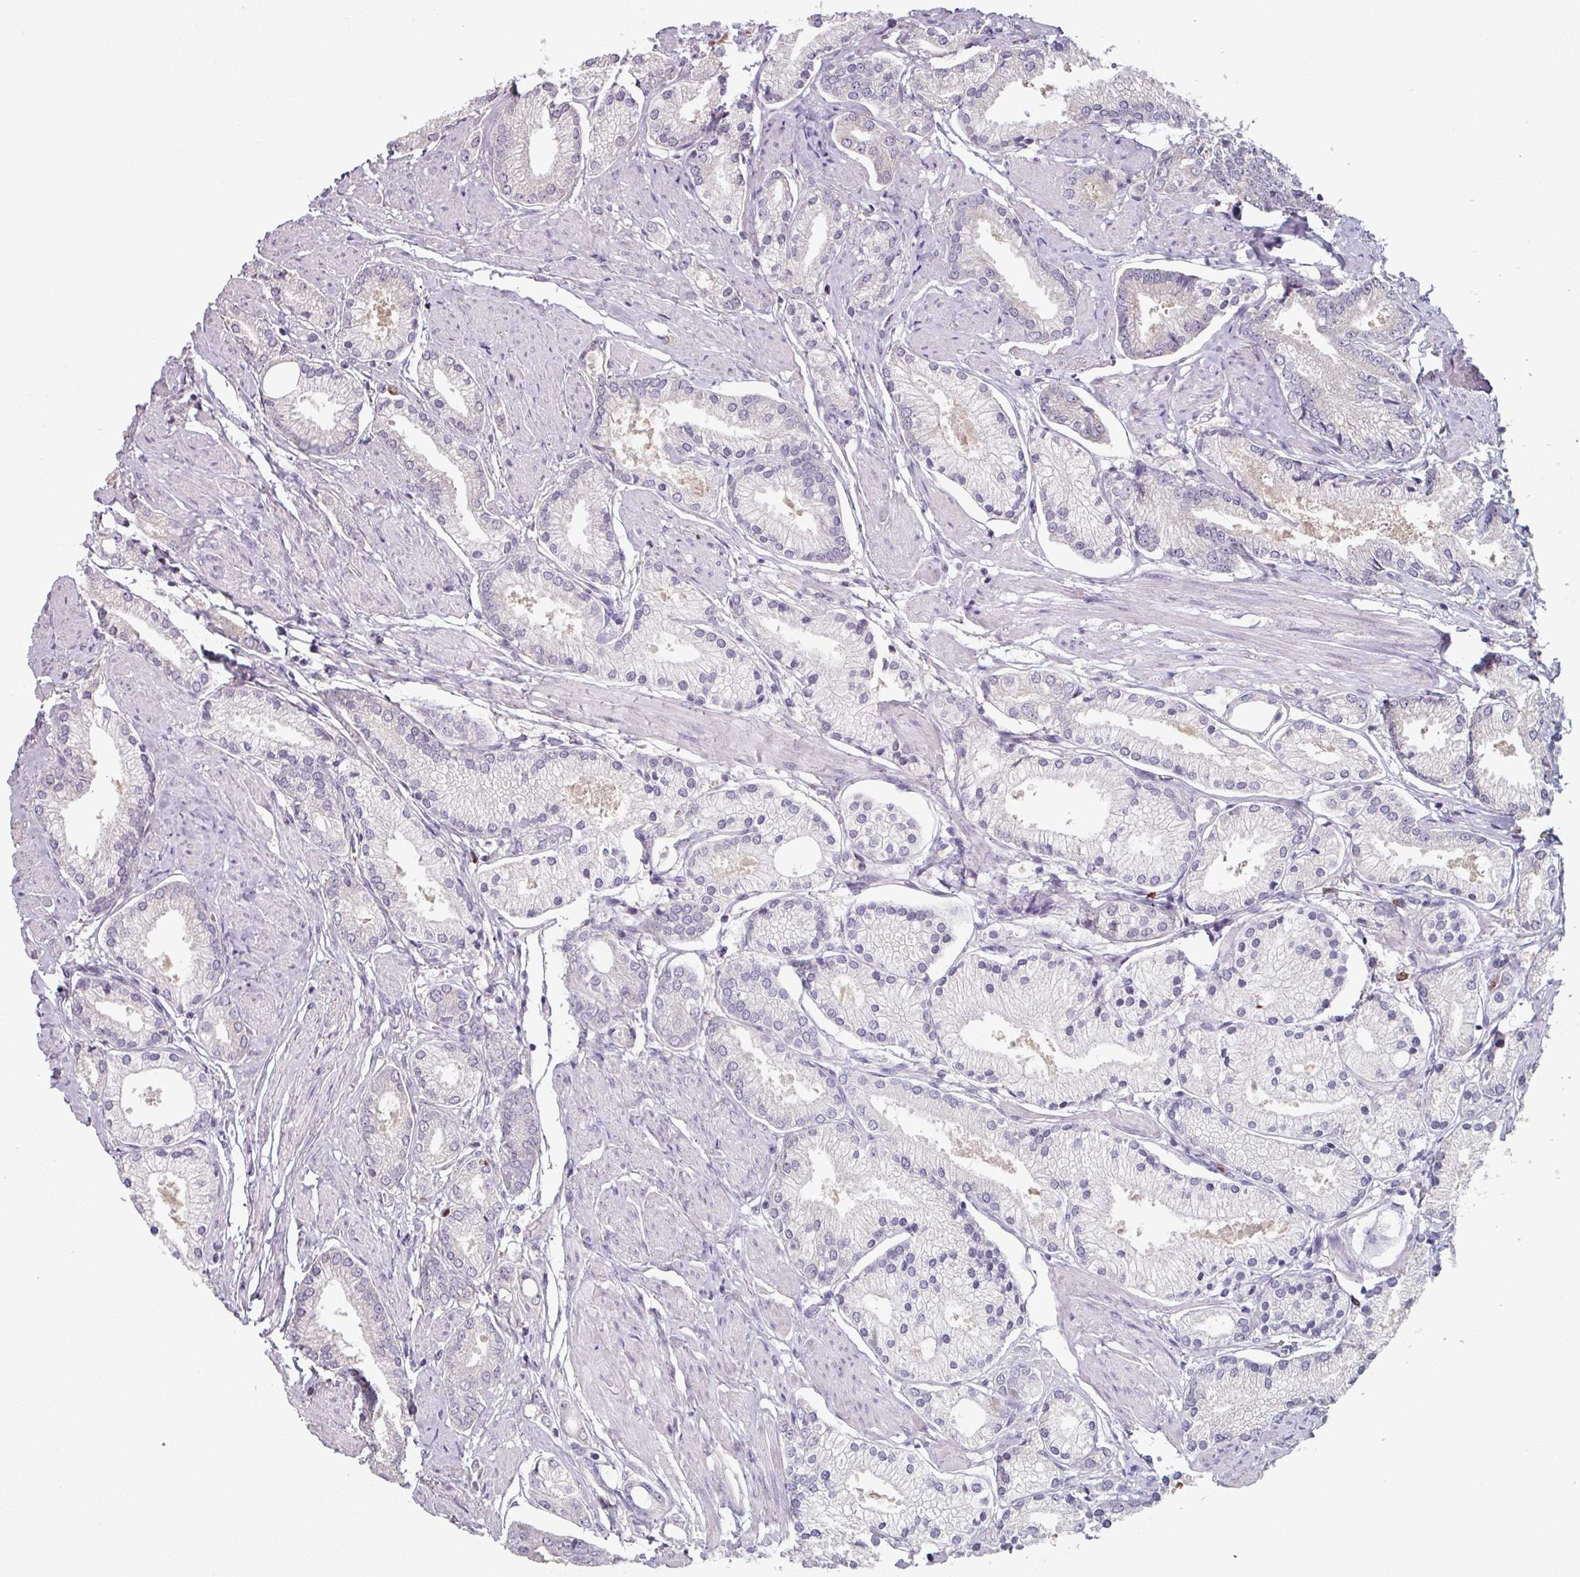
{"staining": {"intensity": "negative", "quantity": "none", "location": "none"}, "tissue": "prostate cancer", "cell_type": "Tumor cells", "image_type": "cancer", "snomed": [{"axis": "morphology", "description": "Adenocarcinoma, High grade"}, {"axis": "topography", "description": "Prostate and seminal vesicle, NOS"}], "caption": "Immunohistochemistry (IHC) of human prostate cancer (high-grade adenocarcinoma) reveals no staining in tumor cells.", "gene": "ZBTB6", "patient": {"sex": "male", "age": 64}}